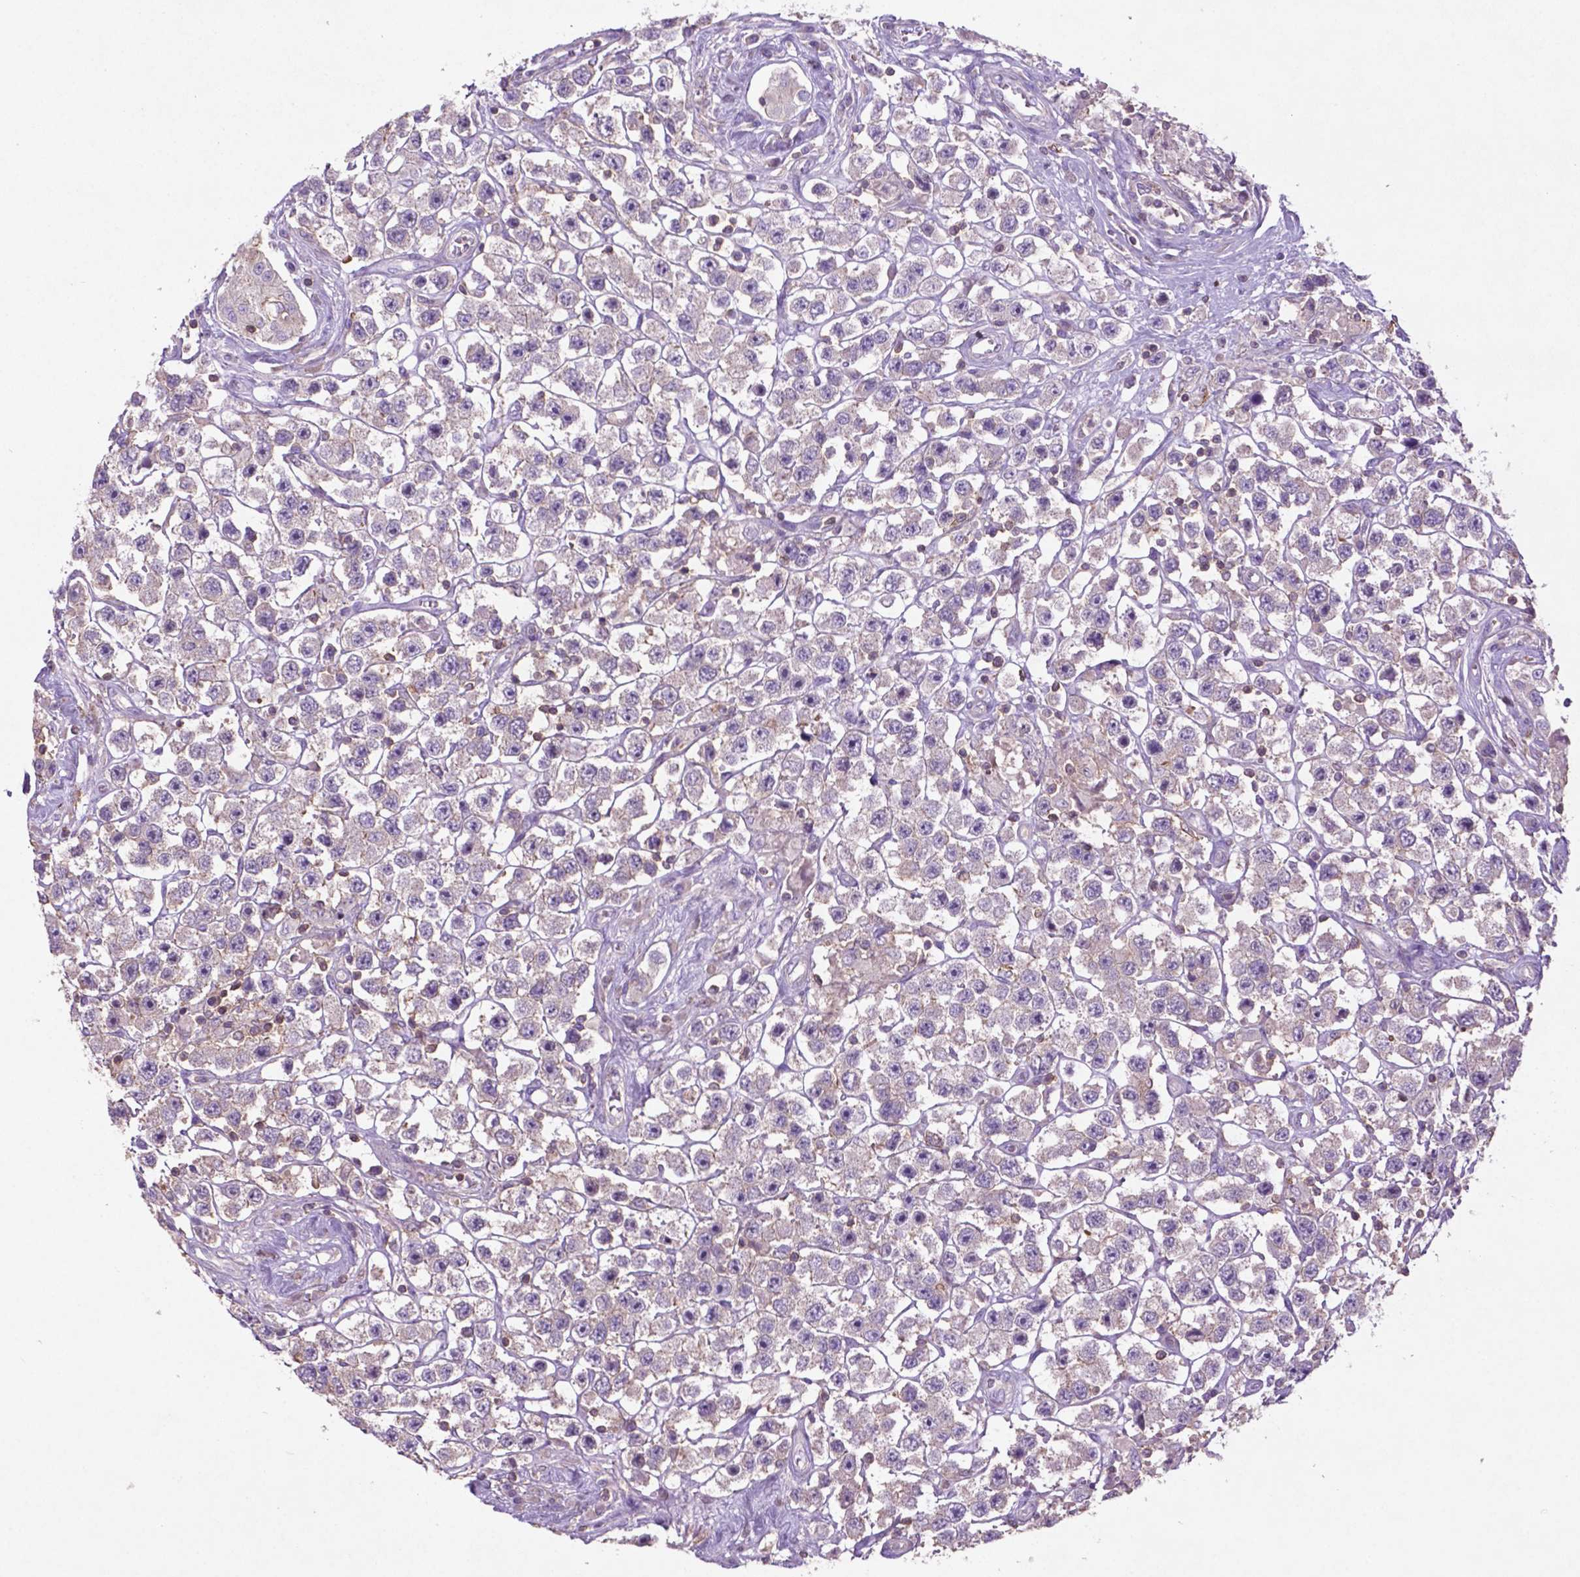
{"staining": {"intensity": "negative", "quantity": "none", "location": "none"}, "tissue": "testis cancer", "cell_type": "Tumor cells", "image_type": "cancer", "snomed": [{"axis": "morphology", "description": "Seminoma, NOS"}, {"axis": "topography", "description": "Testis"}], "caption": "Immunohistochemistry (IHC) of human testis cancer (seminoma) displays no staining in tumor cells.", "gene": "BMP4", "patient": {"sex": "male", "age": 45}}